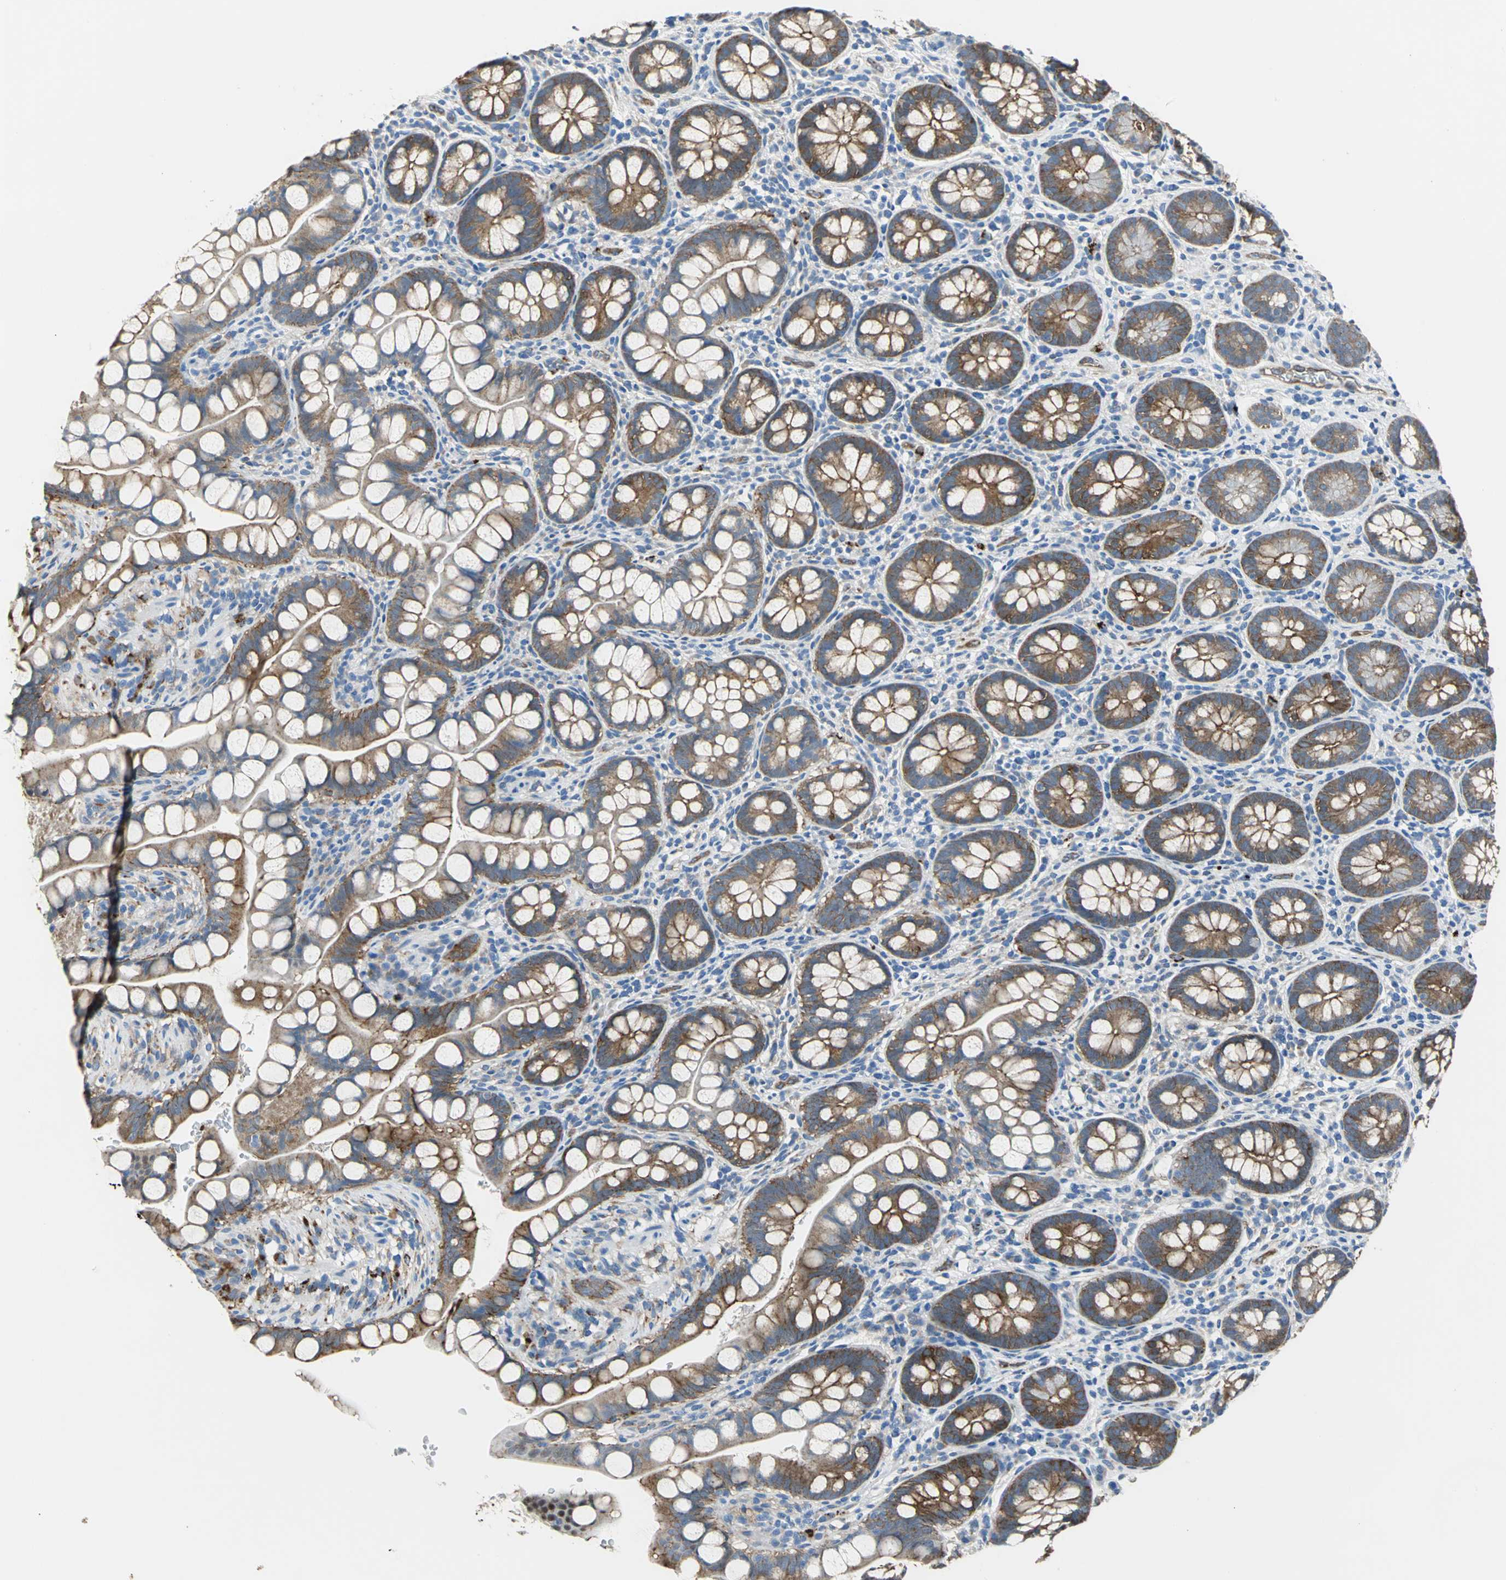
{"staining": {"intensity": "moderate", "quantity": ">75%", "location": "cytoplasmic/membranous"}, "tissue": "small intestine", "cell_type": "Glandular cells", "image_type": "normal", "snomed": [{"axis": "morphology", "description": "Normal tissue, NOS"}, {"axis": "topography", "description": "Small intestine"}], "caption": "Protein expression analysis of normal small intestine demonstrates moderate cytoplasmic/membranous staining in about >75% of glandular cells.", "gene": "ENSG00000285130", "patient": {"sex": "female", "age": 58}}